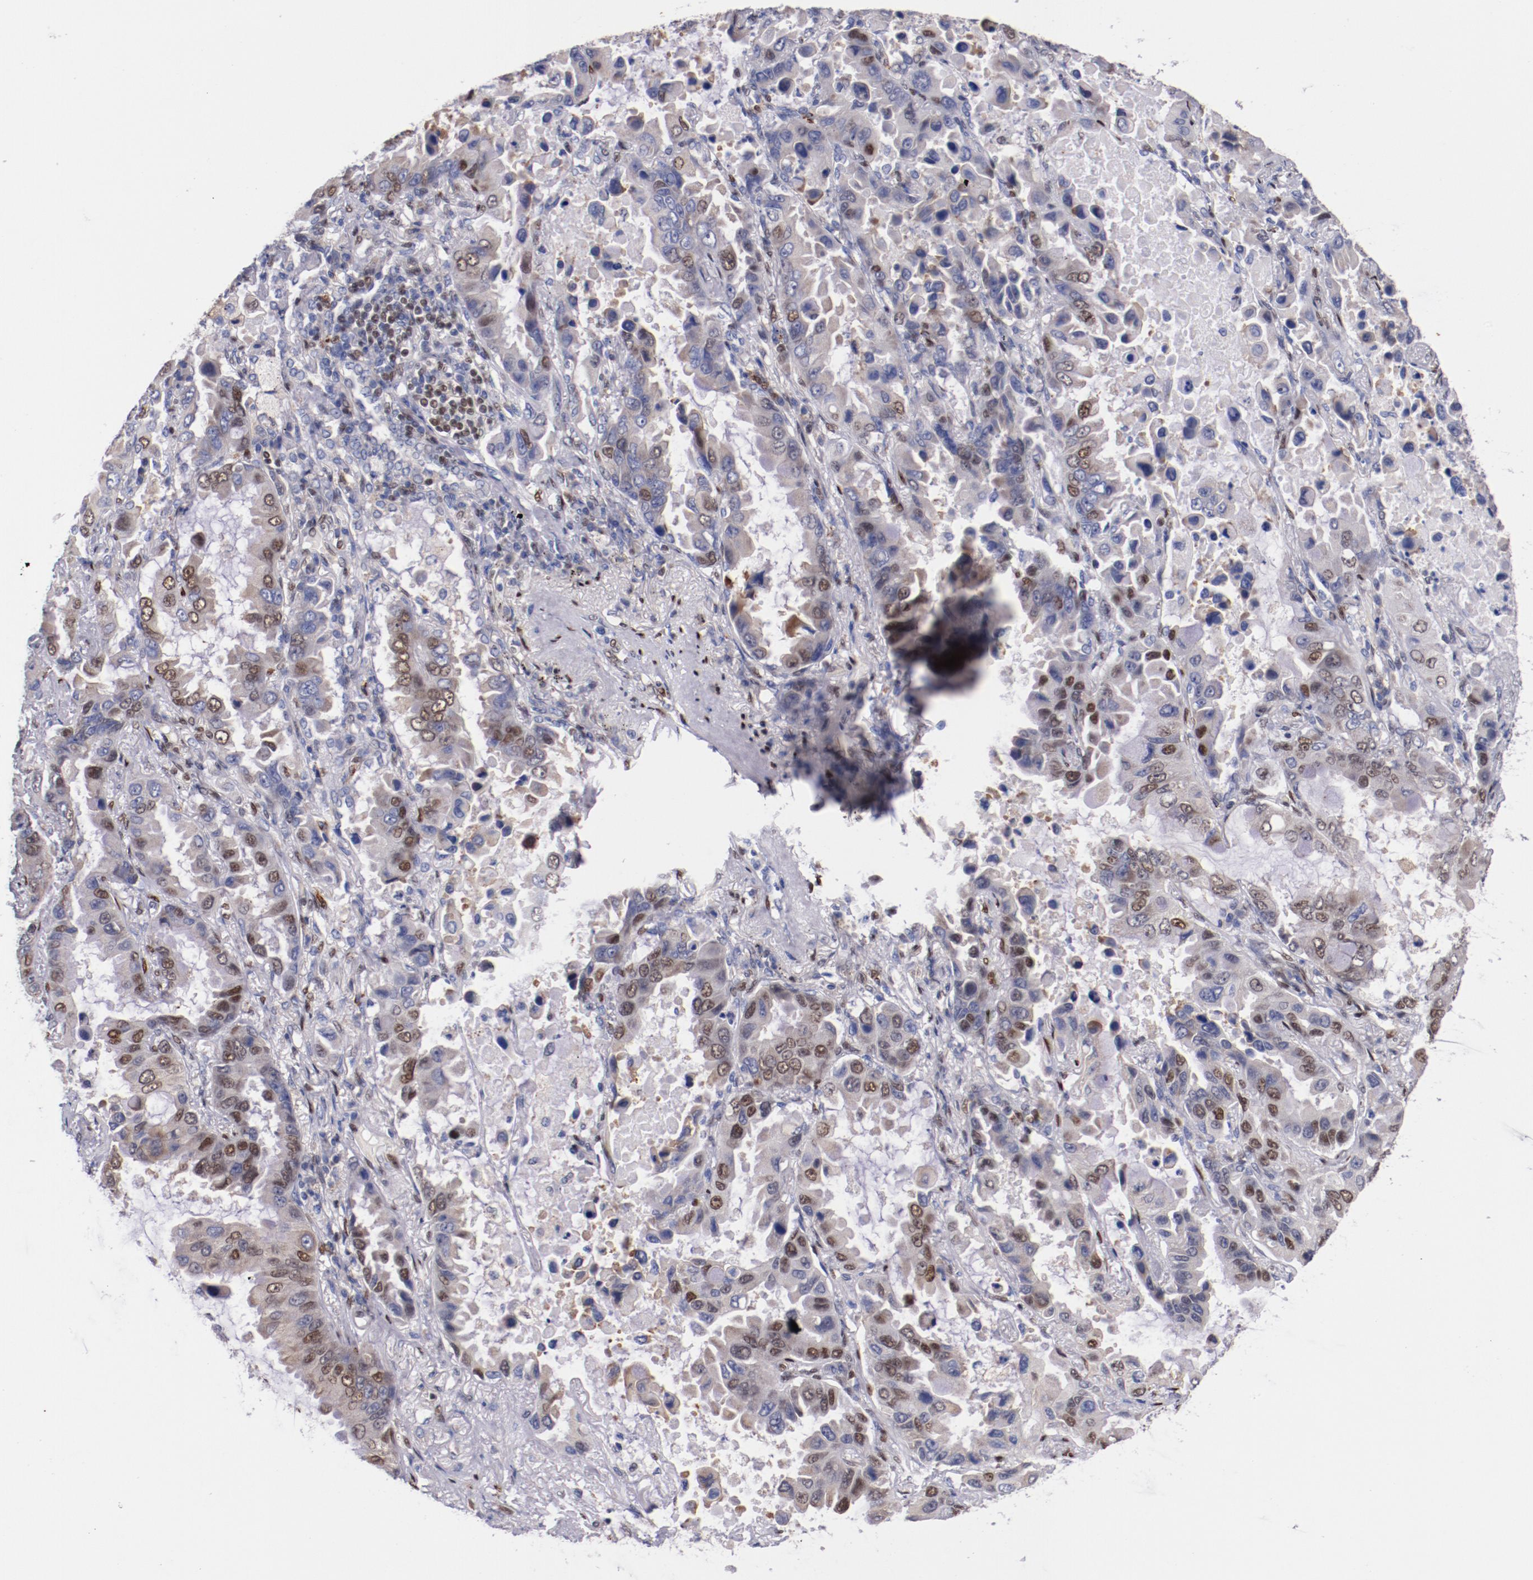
{"staining": {"intensity": "weak", "quantity": "<25%", "location": "nuclear"}, "tissue": "lung cancer", "cell_type": "Tumor cells", "image_type": "cancer", "snomed": [{"axis": "morphology", "description": "Adenocarcinoma, NOS"}, {"axis": "topography", "description": "Lung"}], "caption": "Photomicrograph shows no protein positivity in tumor cells of lung cancer (adenocarcinoma) tissue.", "gene": "SRF", "patient": {"sex": "male", "age": 64}}